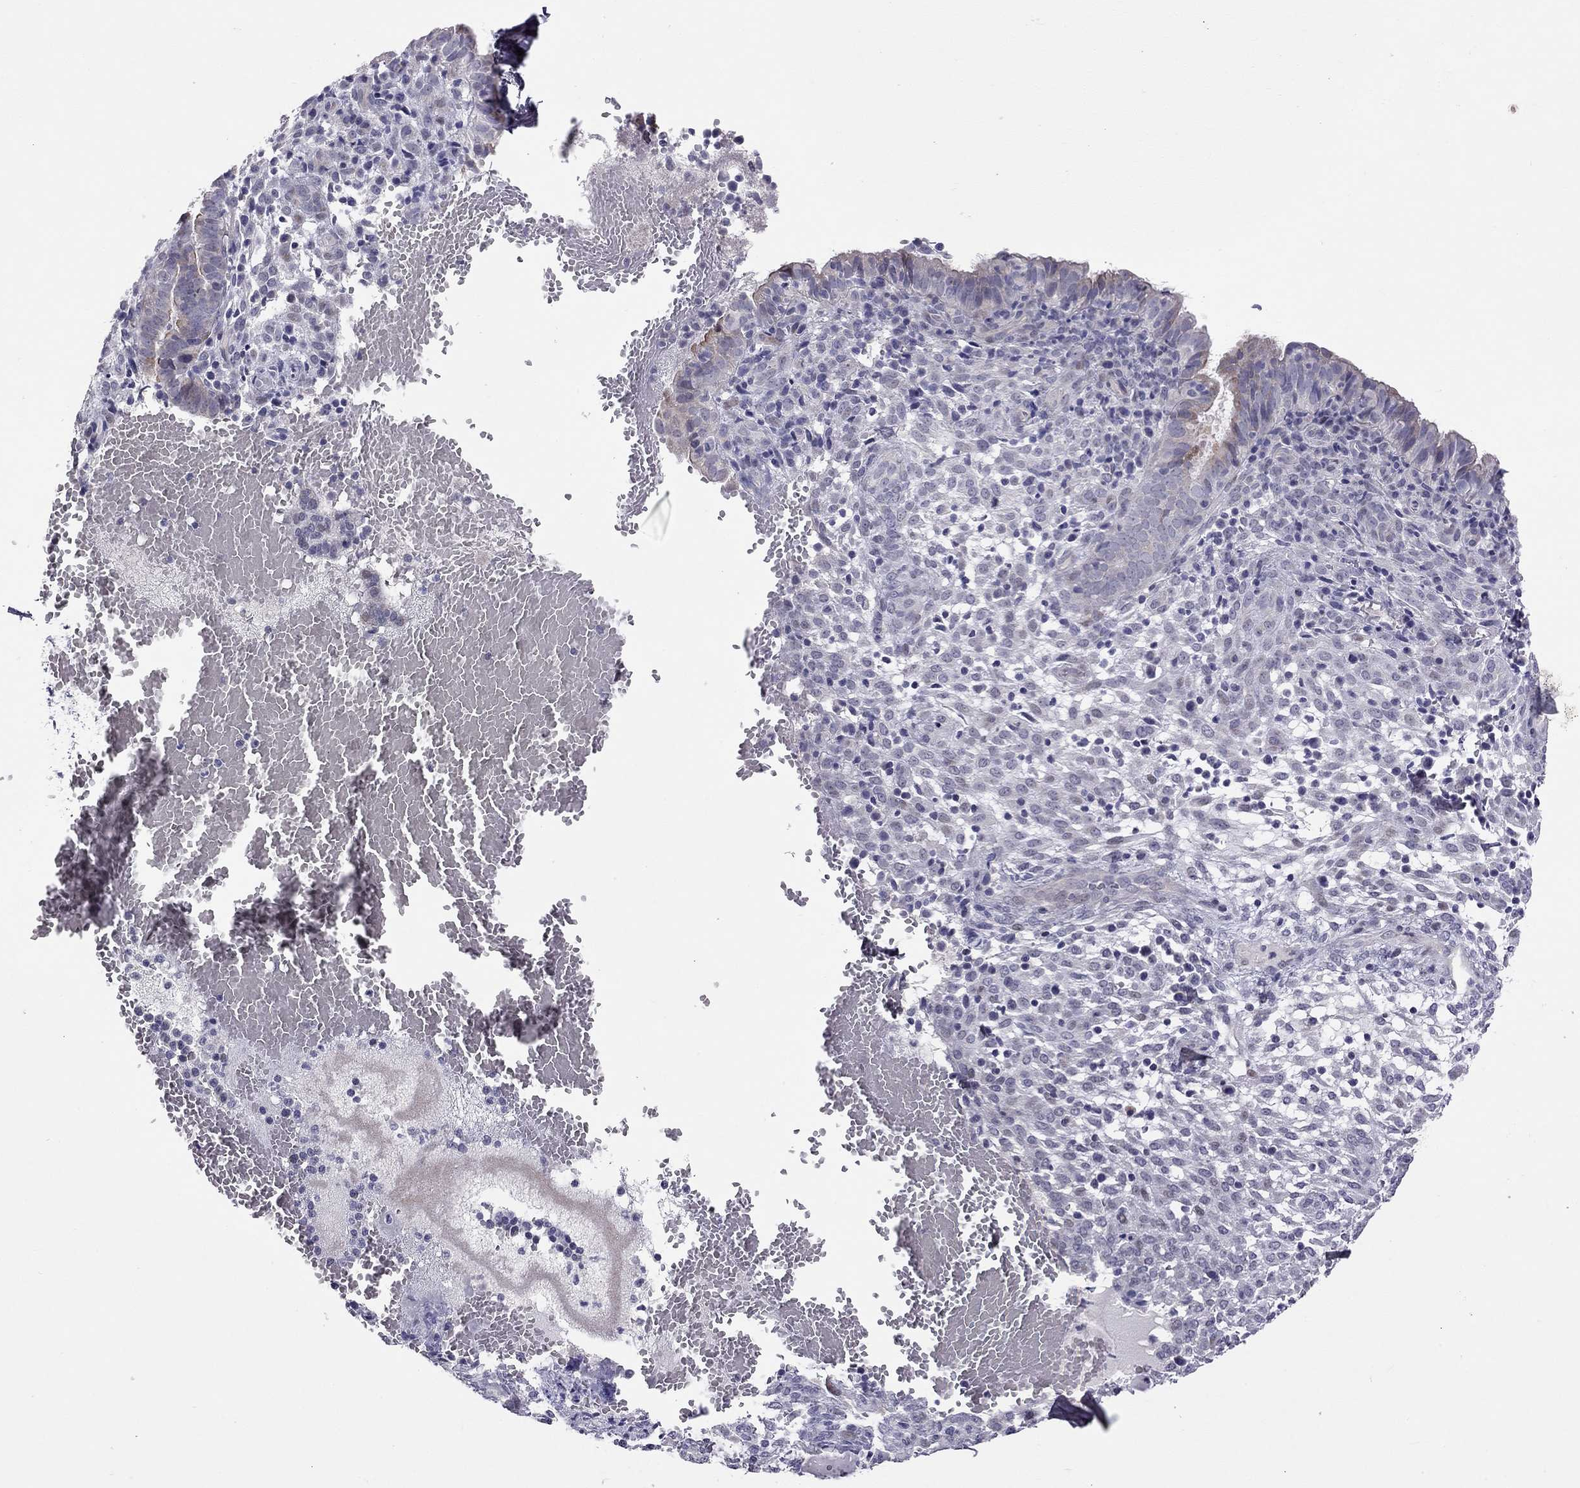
{"staining": {"intensity": "negative", "quantity": "none", "location": "none"}, "tissue": "endometrium", "cell_type": "Cells in endometrial stroma", "image_type": "normal", "snomed": [{"axis": "morphology", "description": "Normal tissue, NOS"}, {"axis": "topography", "description": "Endometrium"}], "caption": "Immunohistochemical staining of normal human endometrium shows no significant positivity in cells in endometrial stroma. (DAB (3,3'-diaminobenzidine) IHC visualized using brightfield microscopy, high magnification).", "gene": "C8orf88", "patient": {"sex": "female", "age": 42}}